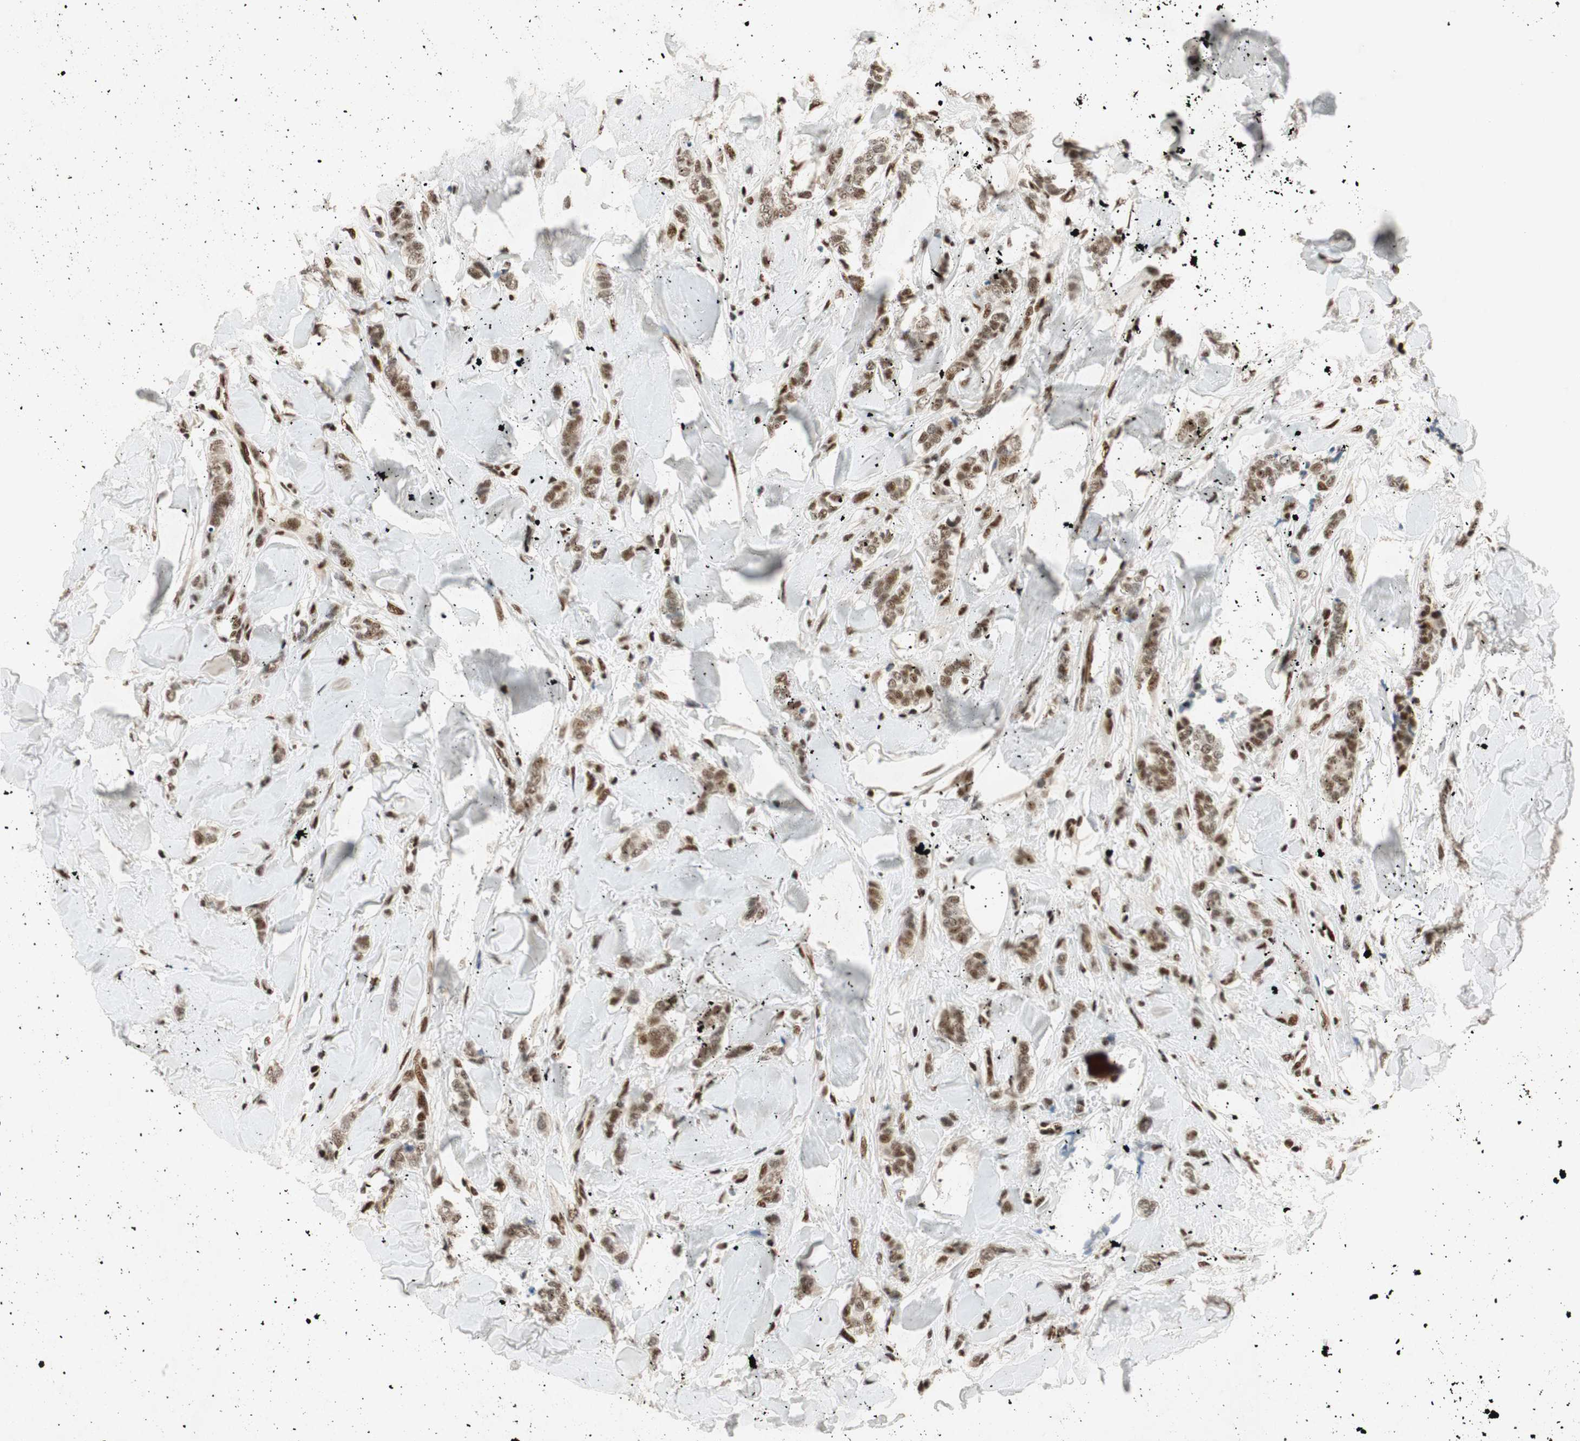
{"staining": {"intensity": "moderate", "quantity": ">75%", "location": "nuclear"}, "tissue": "breast cancer", "cell_type": "Tumor cells", "image_type": "cancer", "snomed": [{"axis": "morphology", "description": "Lobular carcinoma"}, {"axis": "topography", "description": "Skin"}, {"axis": "topography", "description": "Breast"}], "caption": "The photomicrograph shows staining of breast cancer (lobular carcinoma), revealing moderate nuclear protein staining (brown color) within tumor cells.", "gene": "NCBP3", "patient": {"sex": "female", "age": 46}}